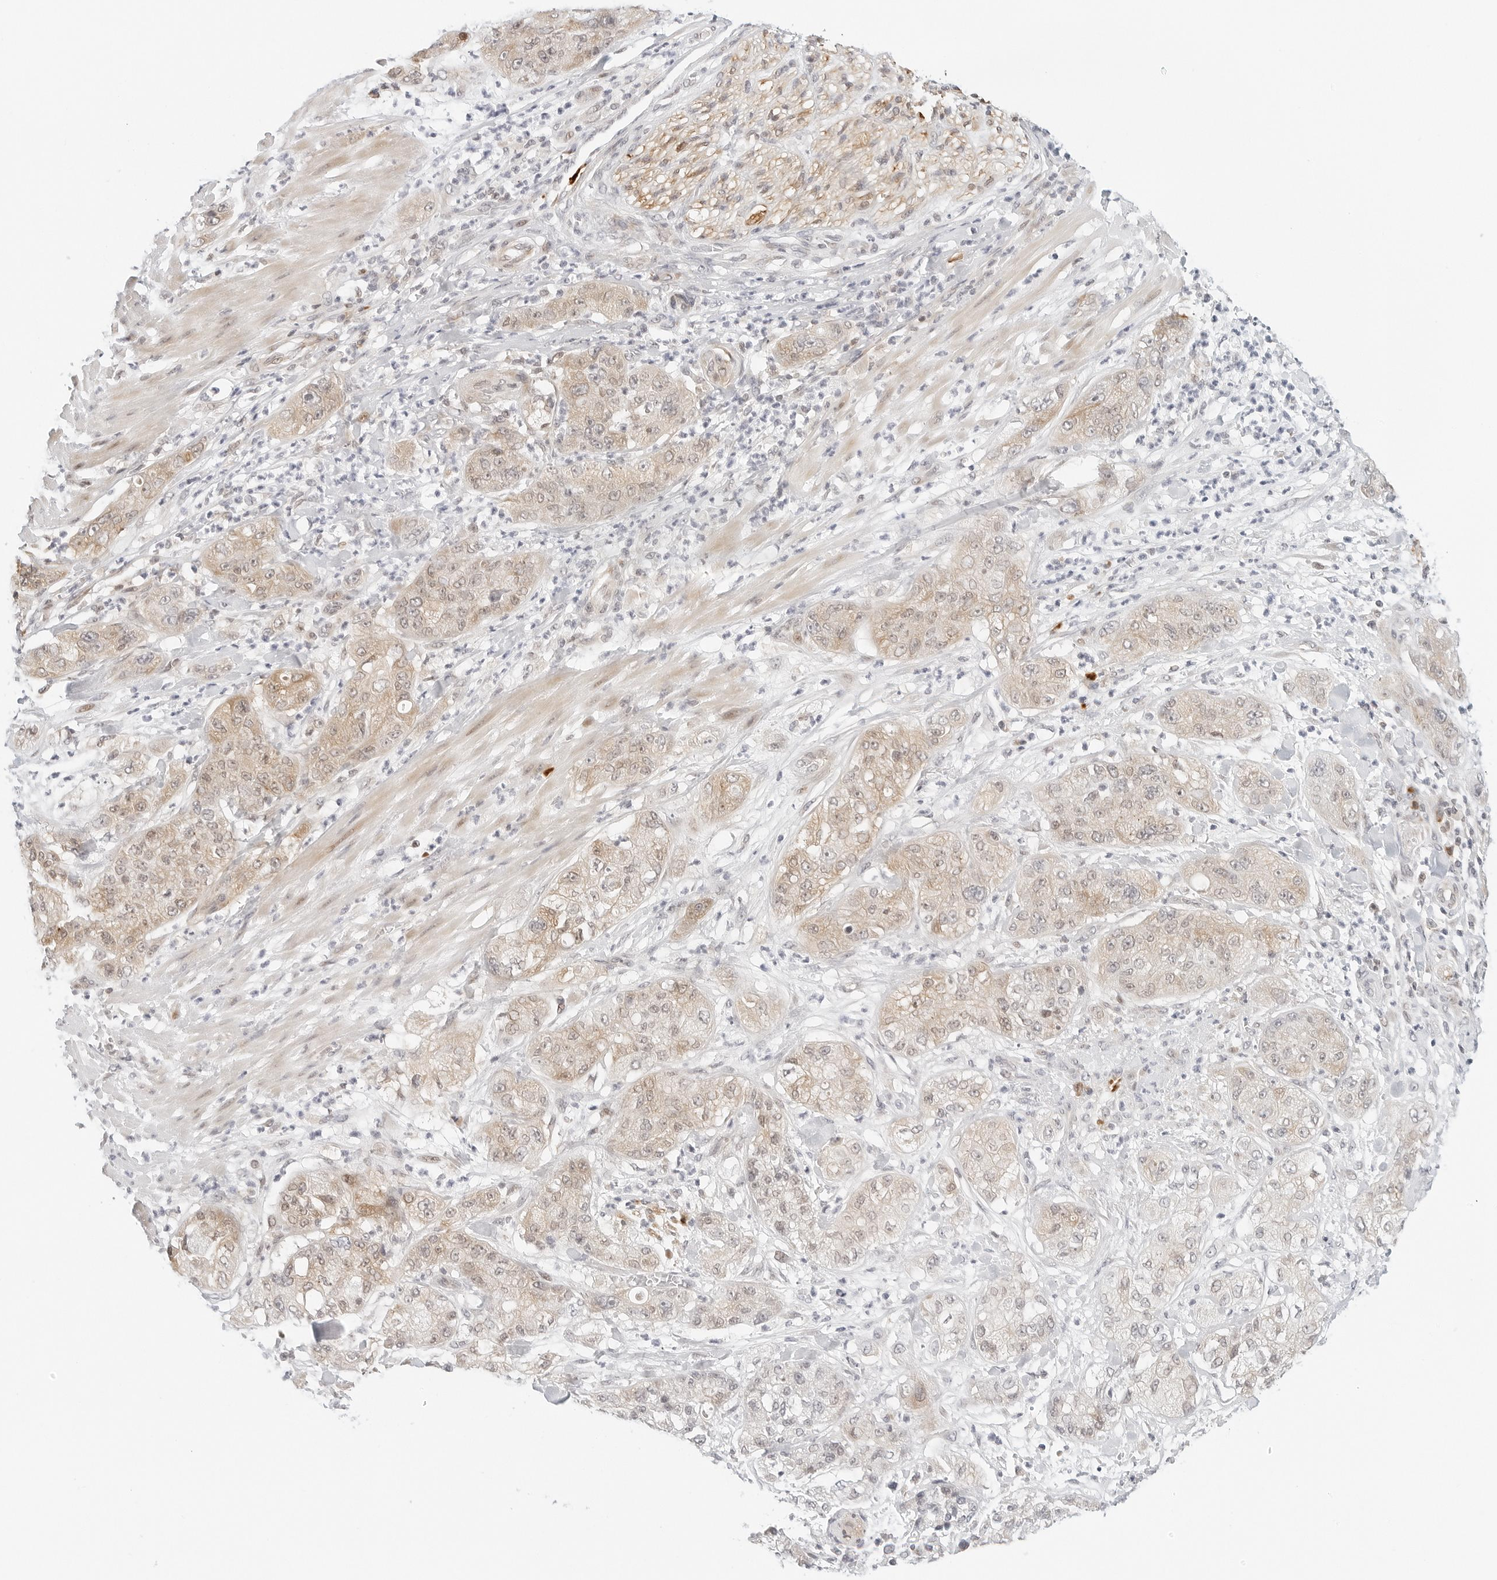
{"staining": {"intensity": "weak", "quantity": "25%-75%", "location": "cytoplasmic/membranous,nuclear"}, "tissue": "pancreatic cancer", "cell_type": "Tumor cells", "image_type": "cancer", "snomed": [{"axis": "morphology", "description": "Adenocarcinoma, NOS"}, {"axis": "topography", "description": "Pancreas"}], "caption": "Human pancreatic cancer stained with a brown dye demonstrates weak cytoplasmic/membranous and nuclear positive expression in approximately 25%-75% of tumor cells.", "gene": "PARP10", "patient": {"sex": "female", "age": 78}}